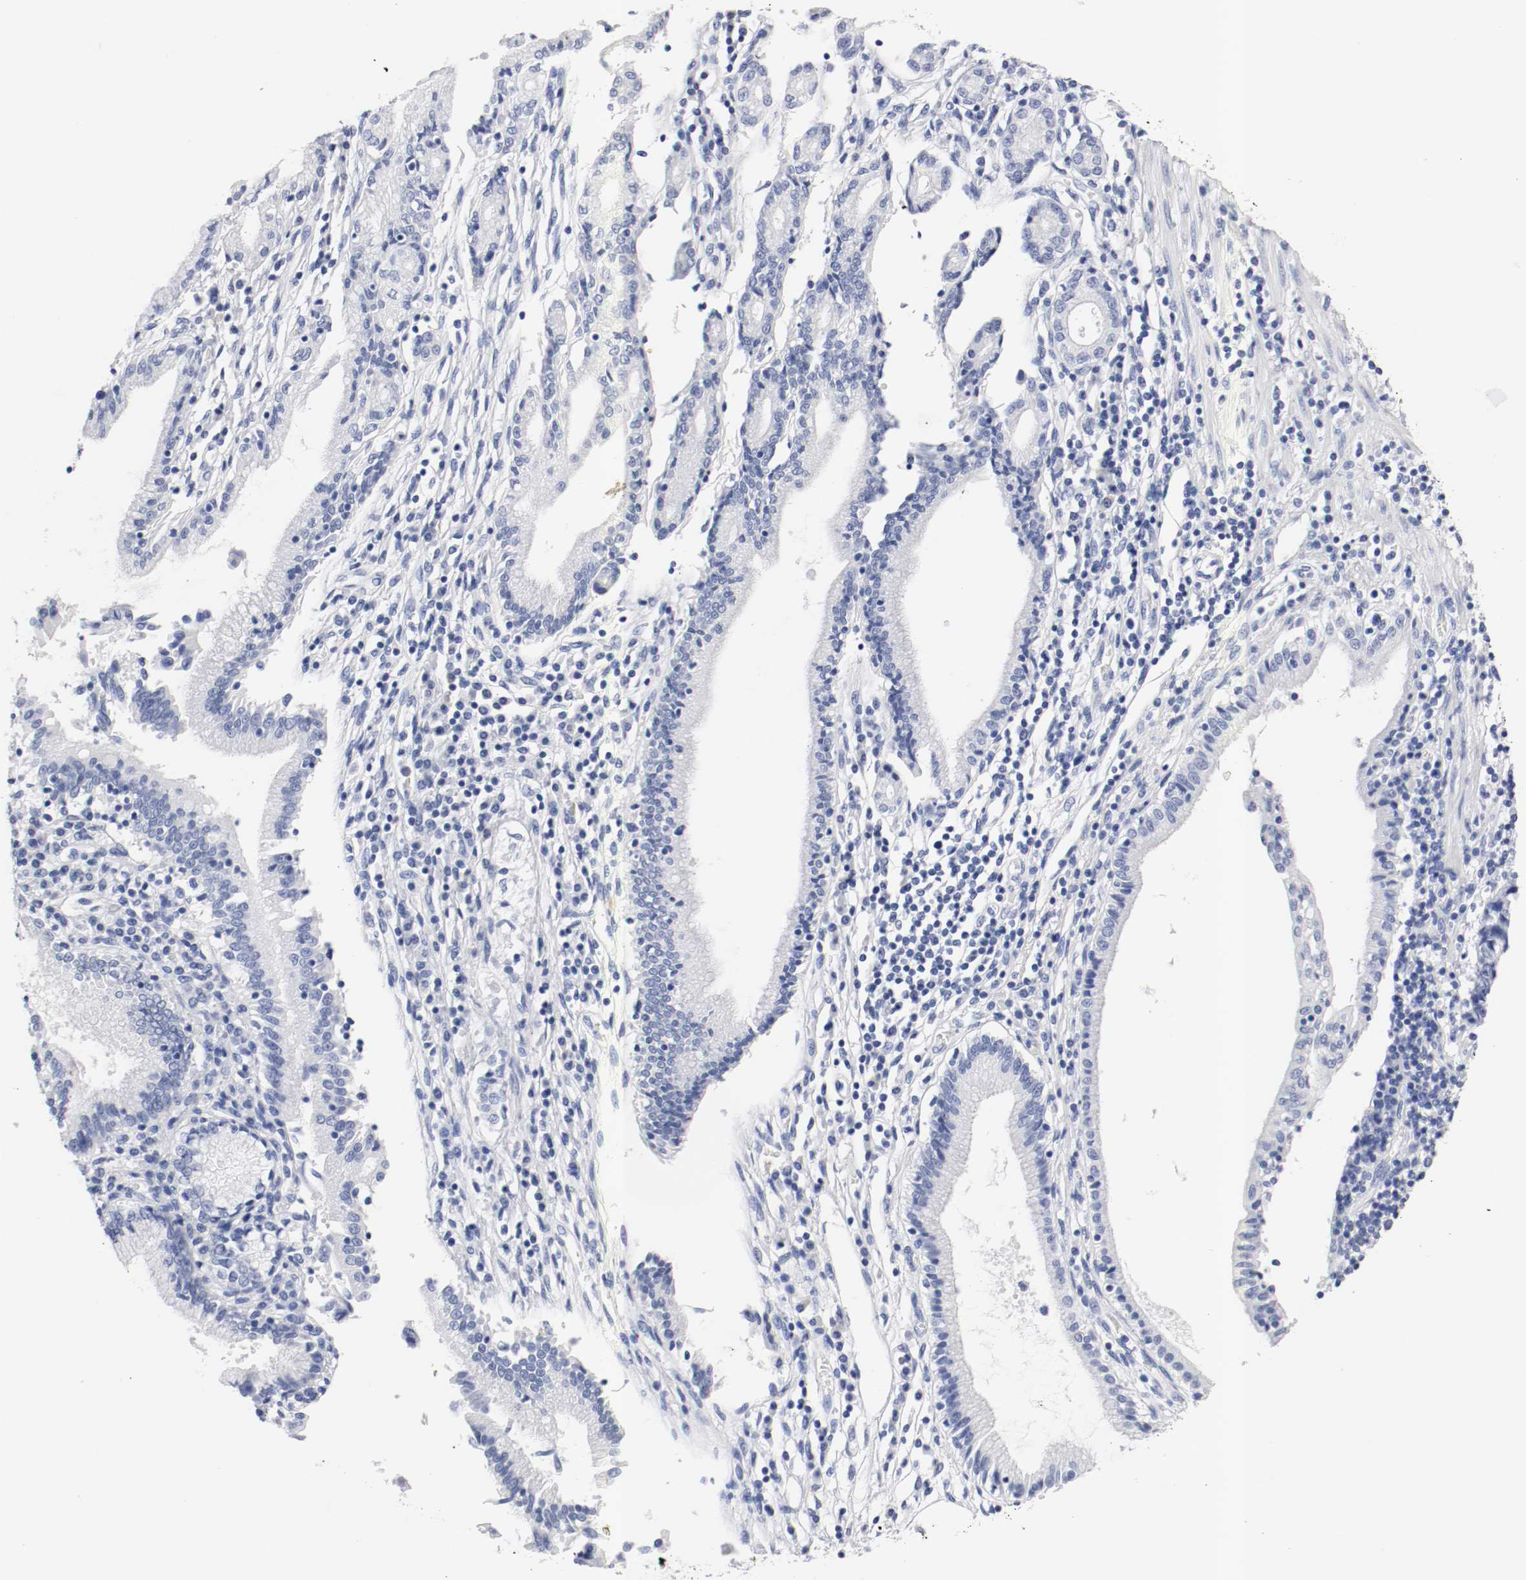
{"staining": {"intensity": "negative", "quantity": "none", "location": "none"}, "tissue": "pancreatic cancer", "cell_type": "Tumor cells", "image_type": "cancer", "snomed": [{"axis": "morphology", "description": "Adenocarcinoma, NOS"}, {"axis": "topography", "description": "Pancreas"}], "caption": "A high-resolution photomicrograph shows immunohistochemistry staining of pancreatic adenocarcinoma, which reveals no significant positivity in tumor cells.", "gene": "GAD1", "patient": {"sex": "female", "age": 48}}